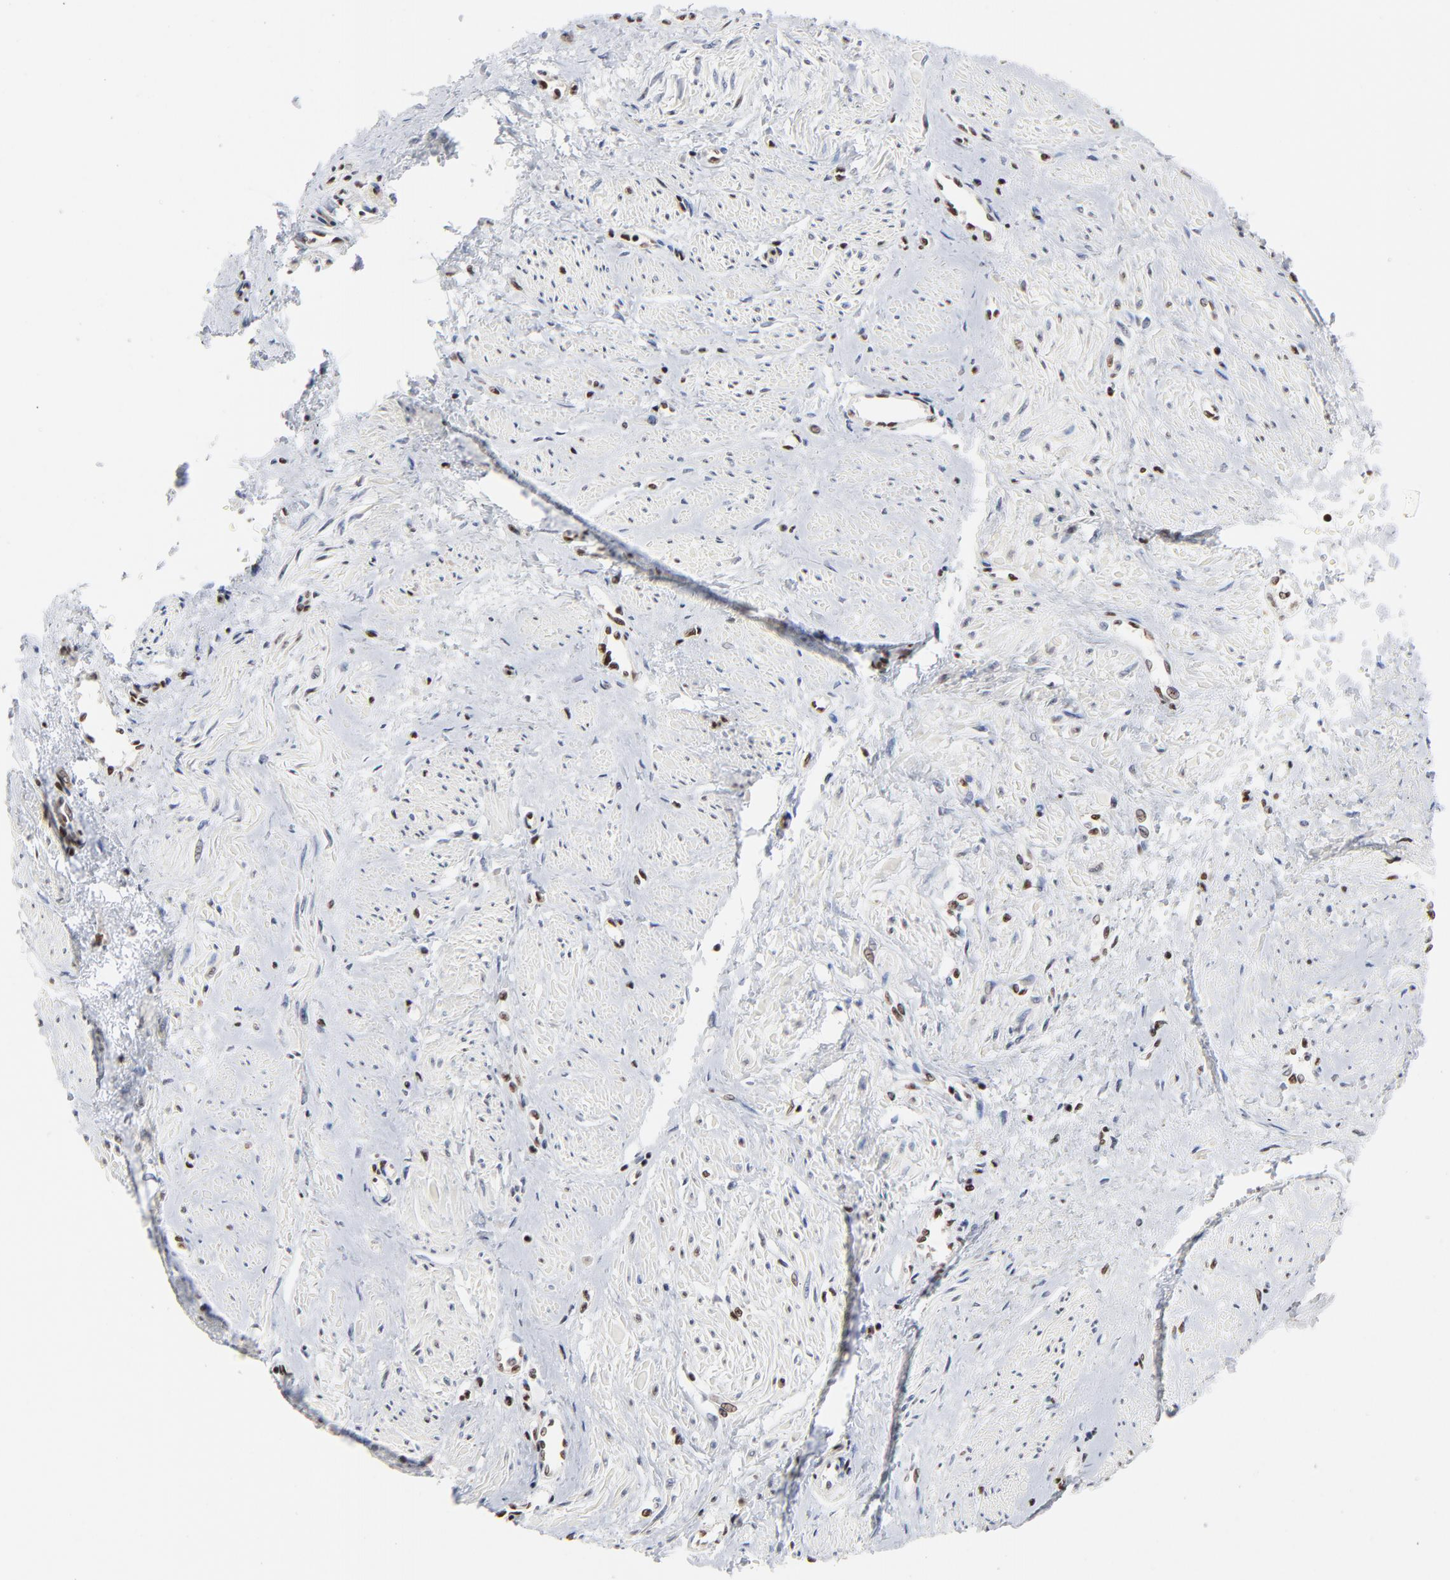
{"staining": {"intensity": "strong", "quantity": "25%-75%", "location": "nuclear"}, "tissue": "smooth muscle", "cell_type": "Smooth muscle cells", "image_type": "normal", "snomed": [{"axis": "morphology", "description": "Normal tissue, NOS"}, {"axis": "topography", "description": "Smooth muscle"}, {"axis": "topography", "description": "Uterus"}], "caption": "A high amount of strong nuclear expression is present in about 25%-75% of smooth muscle cells in normal smooth muscle.", "gene": "CREB1", "patient": {"sex": "female", "age": 39}}